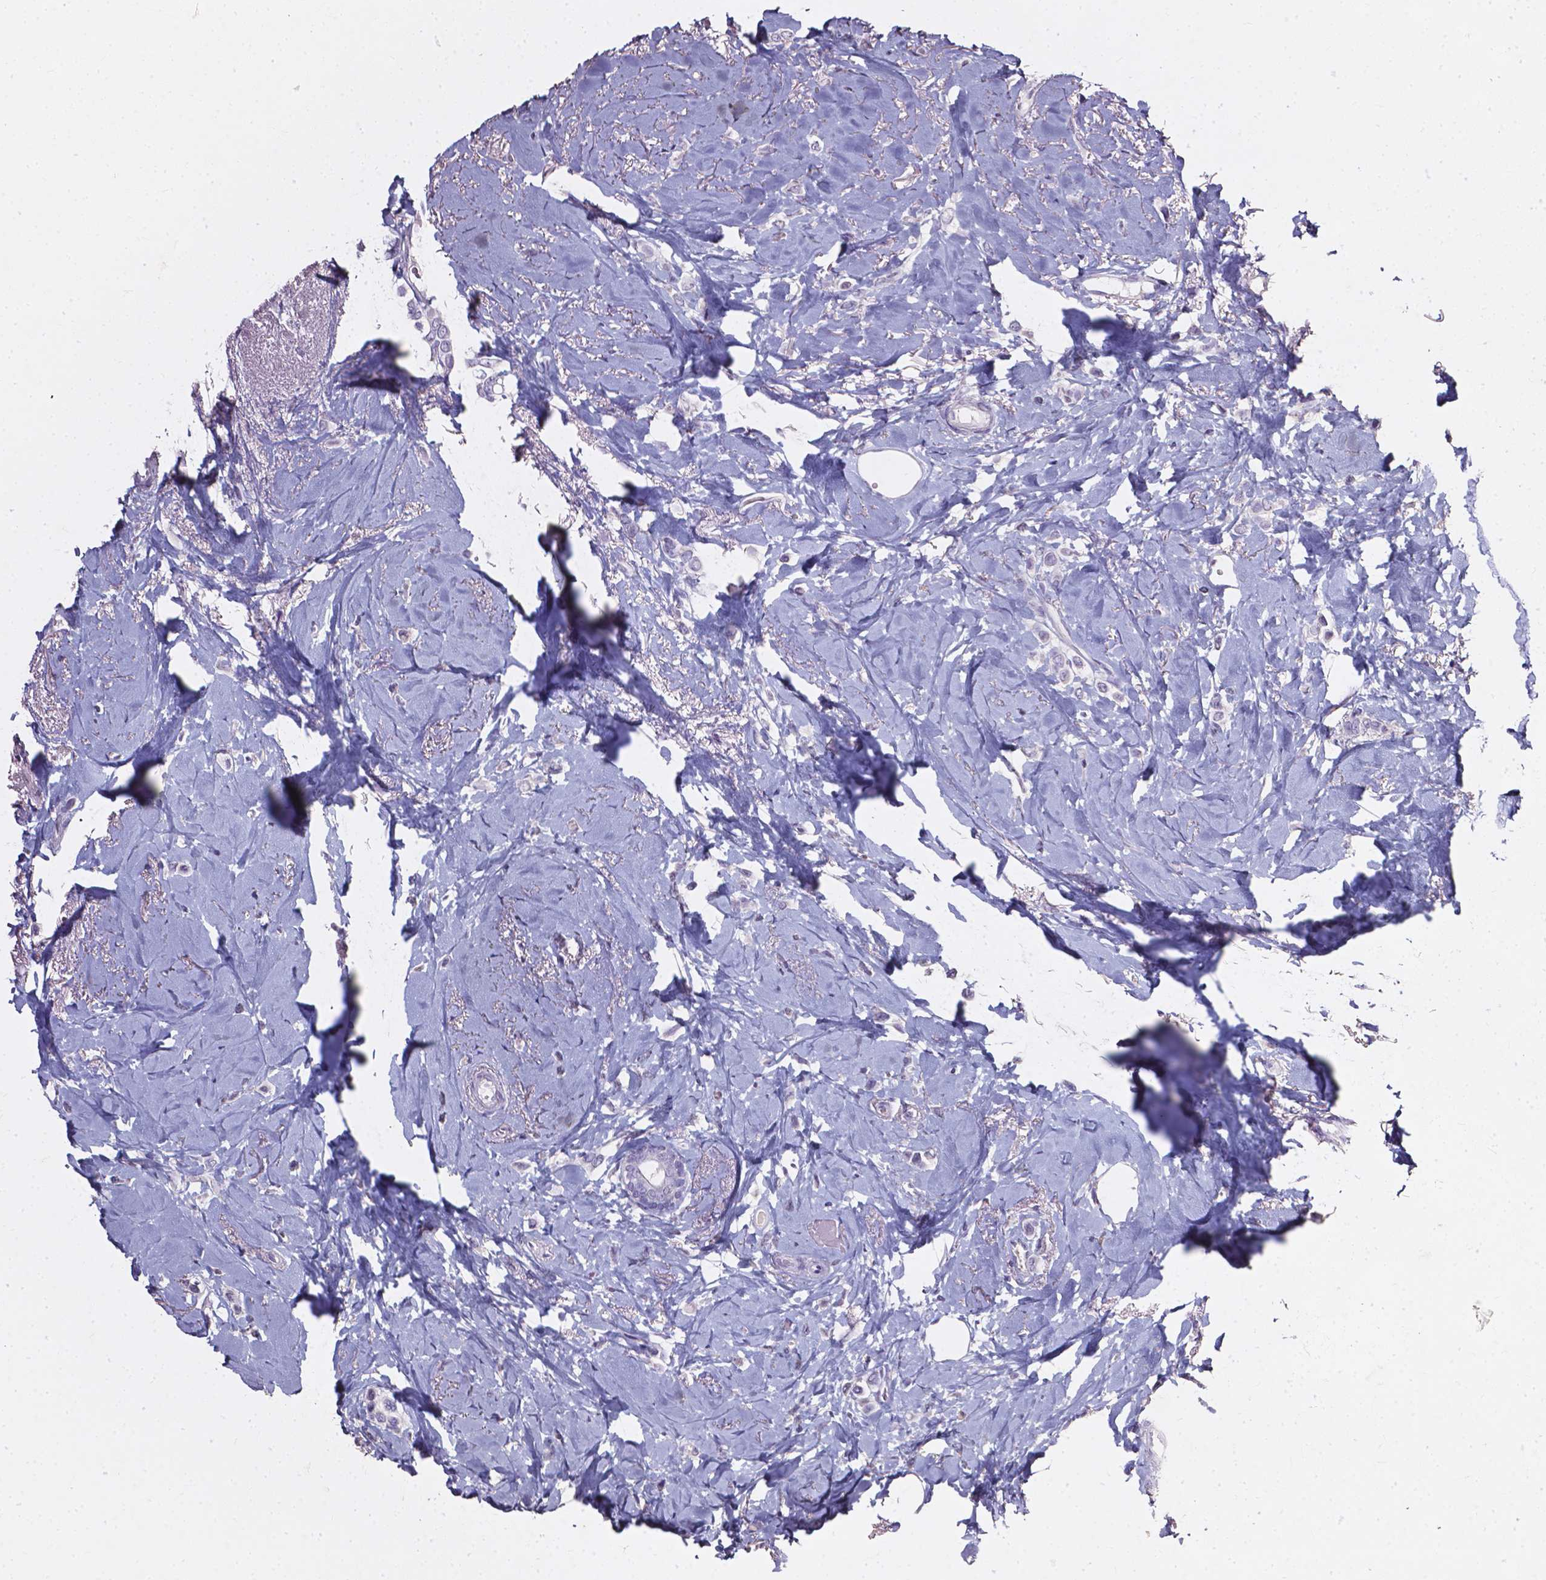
{"staining": {"intensity": "negative", "quantity": "none", "location": "none"}, "tissue": "breast cancer", "cell_type": "Tumor cells", "image_type": "cancer", "snomed": [{"axis": "morphology", "description": "Lobular carcinoma"}, {"axis": "topography", "description": "Breast"}], "caption": "Protein analysis of breast lobular carcinoma exhibits no significant expression in tumor cells.", "gene": "AKR1B10", "patient": {"sex": "female", "age": 66}}